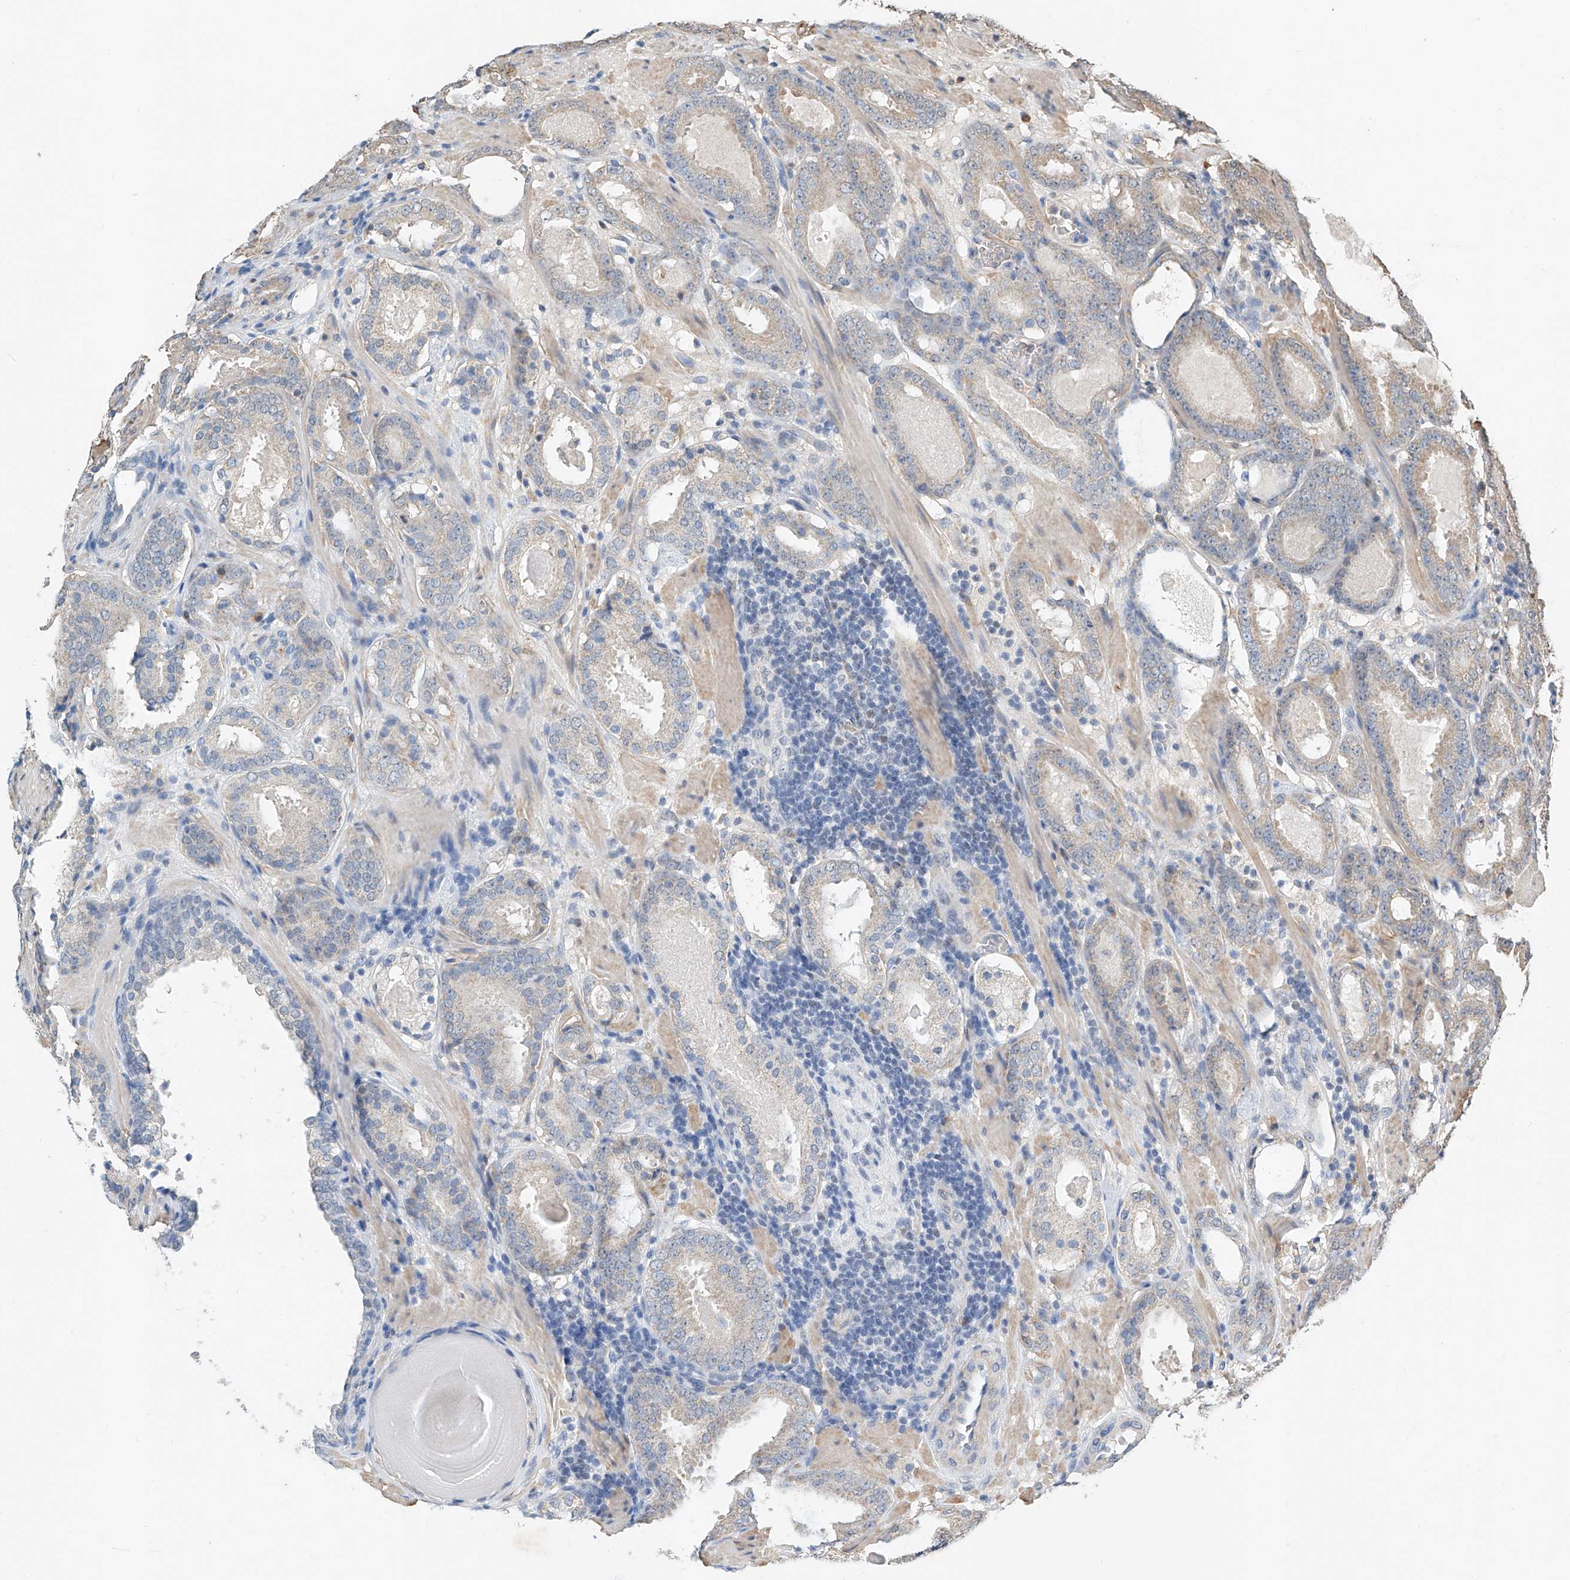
{"staining": {"intensity": "negative", "quantity": "none", "location": "none"}, "tissue": "prostate cancer", "cell_type": "Tumor cells", "image_type": "cancer", "snomed": [{"axis": "morphology", "description": "Adenocarcinoma, Low grade"}, {"axis": "topography", "description": "Prostate"}], "caption": "High magnification brightfield microscopy of prostate cancer (low-grade adenocarcinoma) stained with DAB (3,3'-diaminobenzidine) (brown) and counterstained with hematoxylin (blue): tumor cells show no significant staining.", "gene": "CTDP1", "patient": {"sex": "male", "age": 69}}